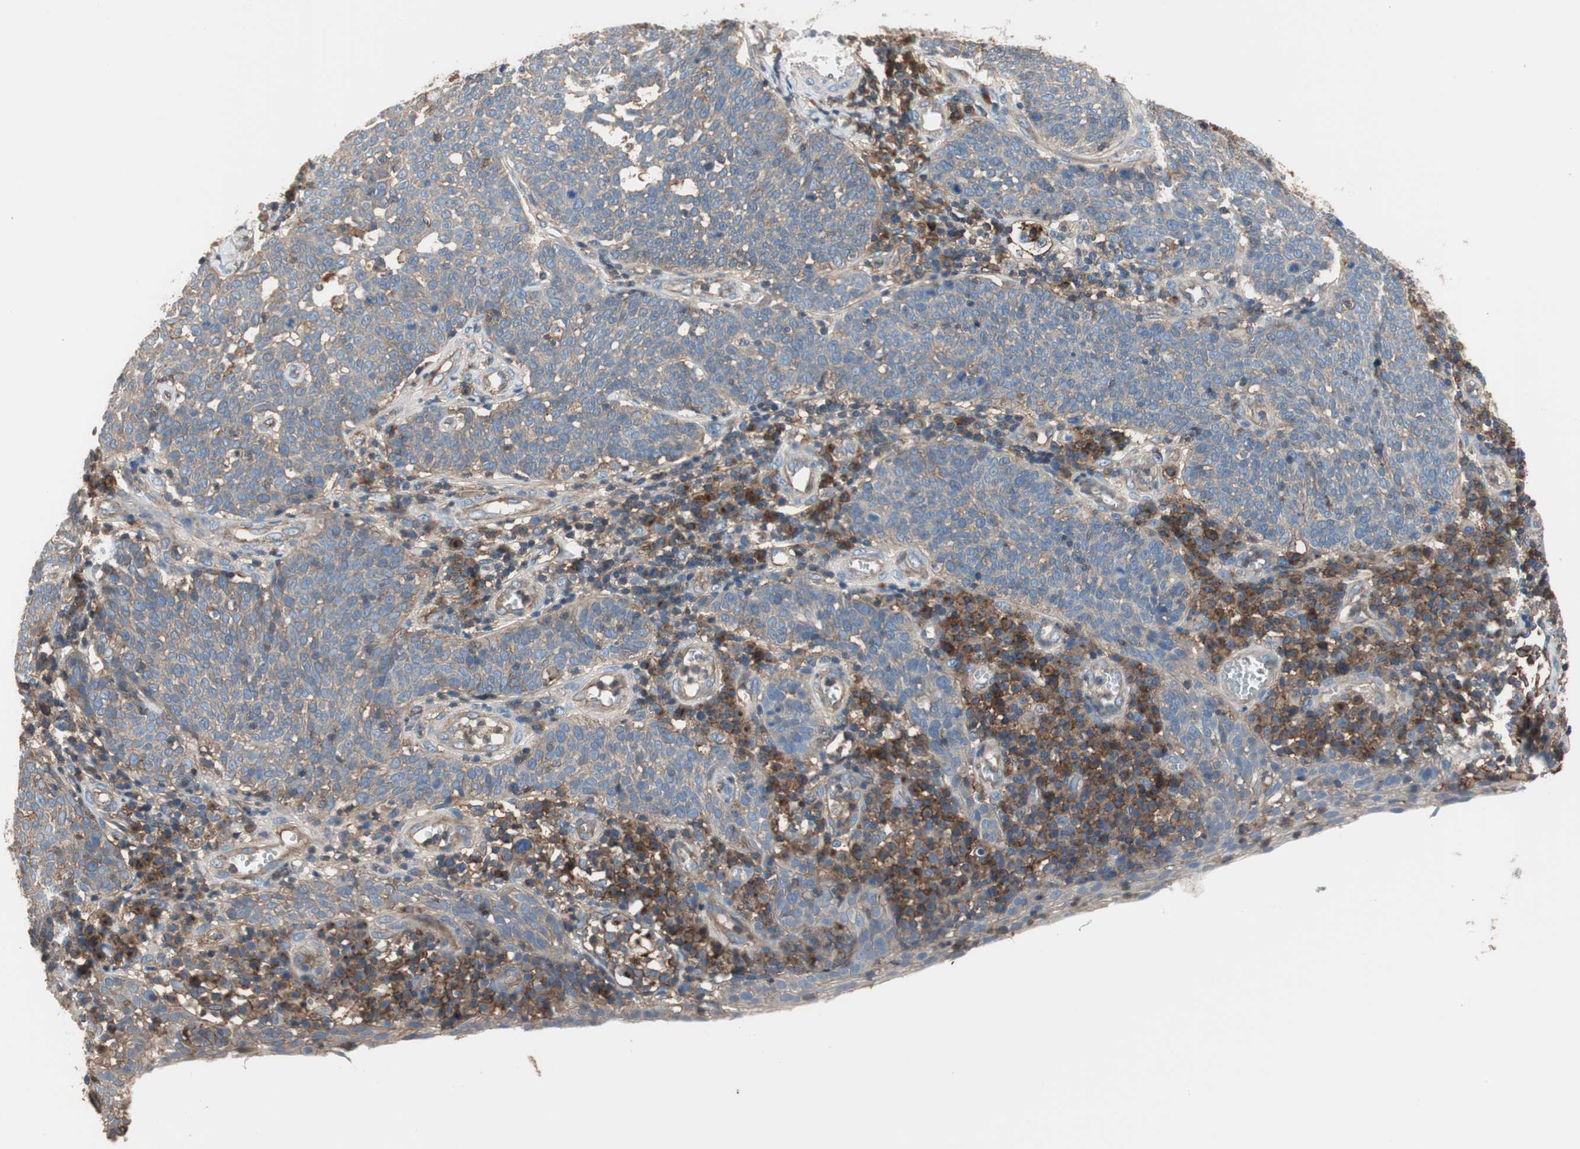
{"staining": {"intensity": "negative", "quantity": "none", "location": "none"}, "tissue": "cervical cancer", "cell_type": "Tumor cells", "image_type": "cancer", "snomed": [{"axis": "morphology", "description": "Squamous cell carcinoma, NOS"}, {"axis": "topography", "description": "Cervix"}], "caption": "Immunohistochemistry (IHC) of human cervical squamous cell carcinoma demonstrates no expression in tumor cells.", "gene": "IL1RL1", "patient": {"sex": "female", "age": 34}}